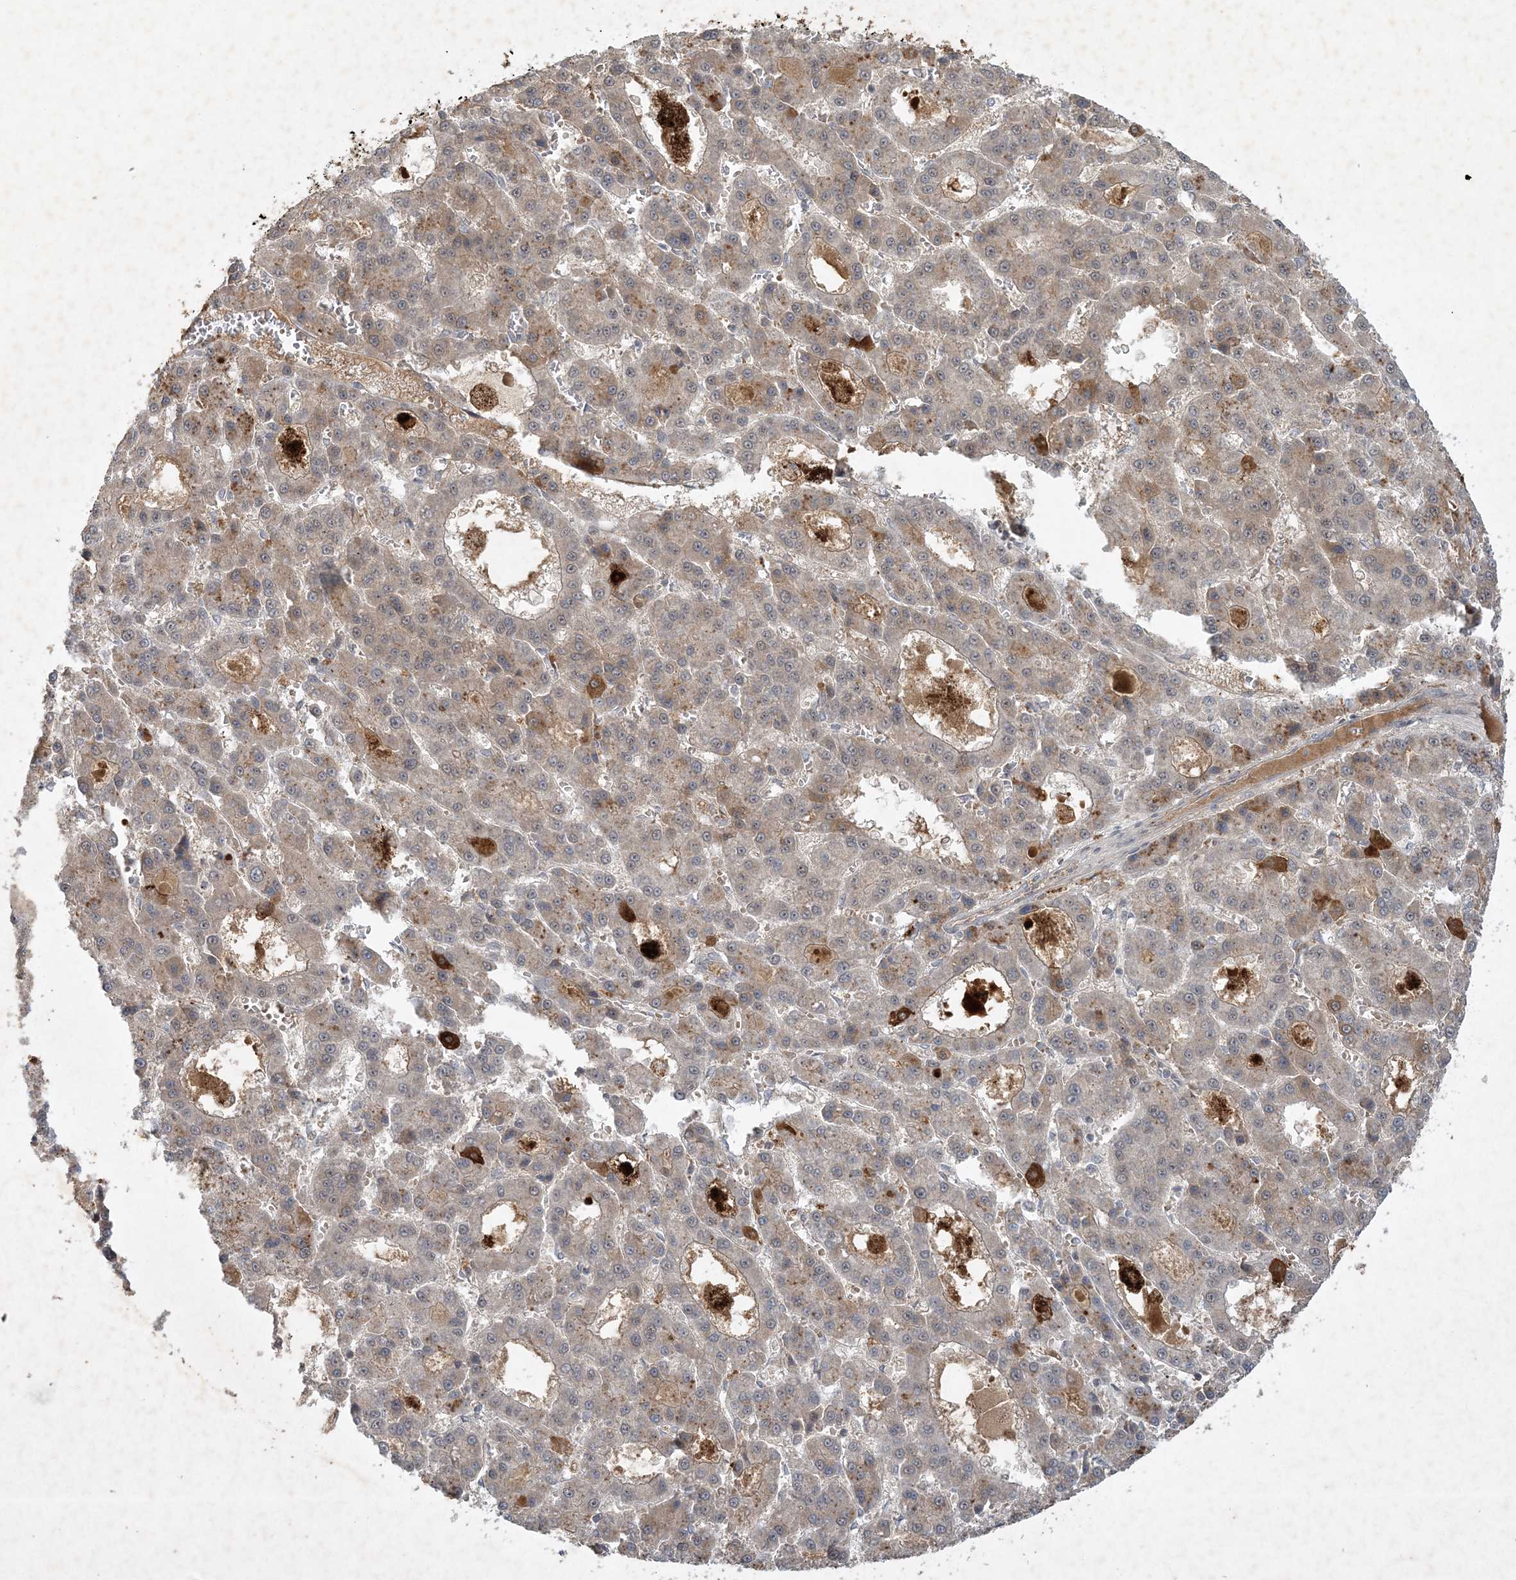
{"staining": {"intensity": "weak", "quantity": "25%-75%", "location": "cytoplasmic/membranous"}, "tissue": "liver cancer", "cell_type": "Tumor cells", "image_type": "cancer", "snomed": [{"axis": "morphology", "description": "Carcinoma, Hepatocellular, NOS"}, {"axis": "topography", "description": "Liver"}], "caption": "Liver cancer (hepatocellular carcinoma) stained for a protein shows weak cytoplasmic/membranous positivity in tumor cells. Nuclei are stained in blue.", "gene": "THG1L", "patient": {"sex": "male", "age": 70}}